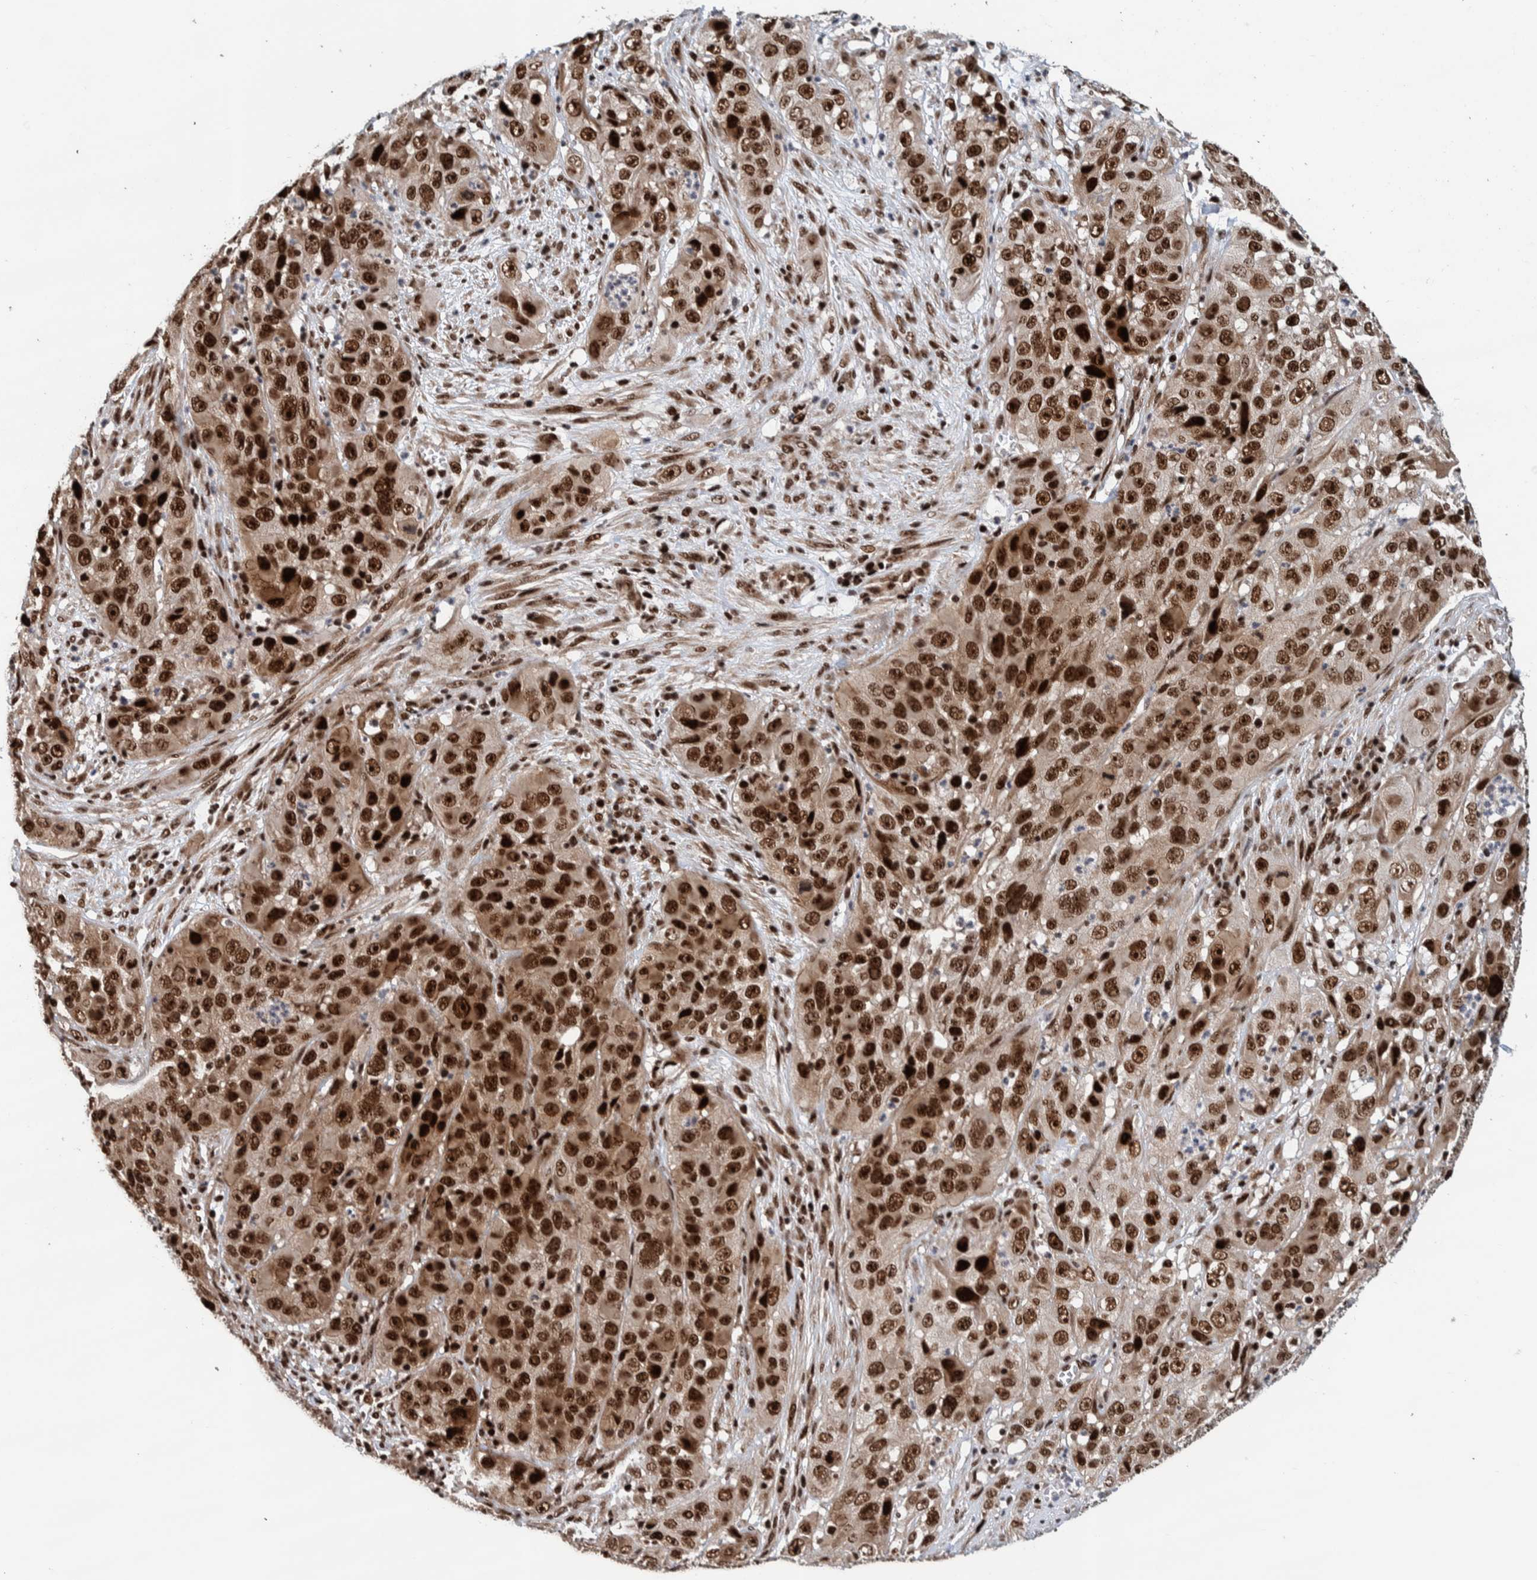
{"staining": {"intensity": "strong", "quantity": ">75%", "location": "nuclear"}, "tissue": "cervical cancer", "cell_type": "Tumor cells", "image_type": "cancer", "snomed": [{"axis": "morphology", "description": "Squamous cell carcinoma, NOS"}, {"axis": "topography", "description": "Cervix"}], "caption": "Immunohistochemistry micrograph of neoplastic tissue: human cervical squamous cell carcinoma stained using immunohistochemistry (IHC) reveals high levels of strong protein expression localized specifically in the nuclear of tumor cells, appearing as a nuclear brown color.", "gene": "CHD4", "patient": {"sex": "female", "age": 32}}